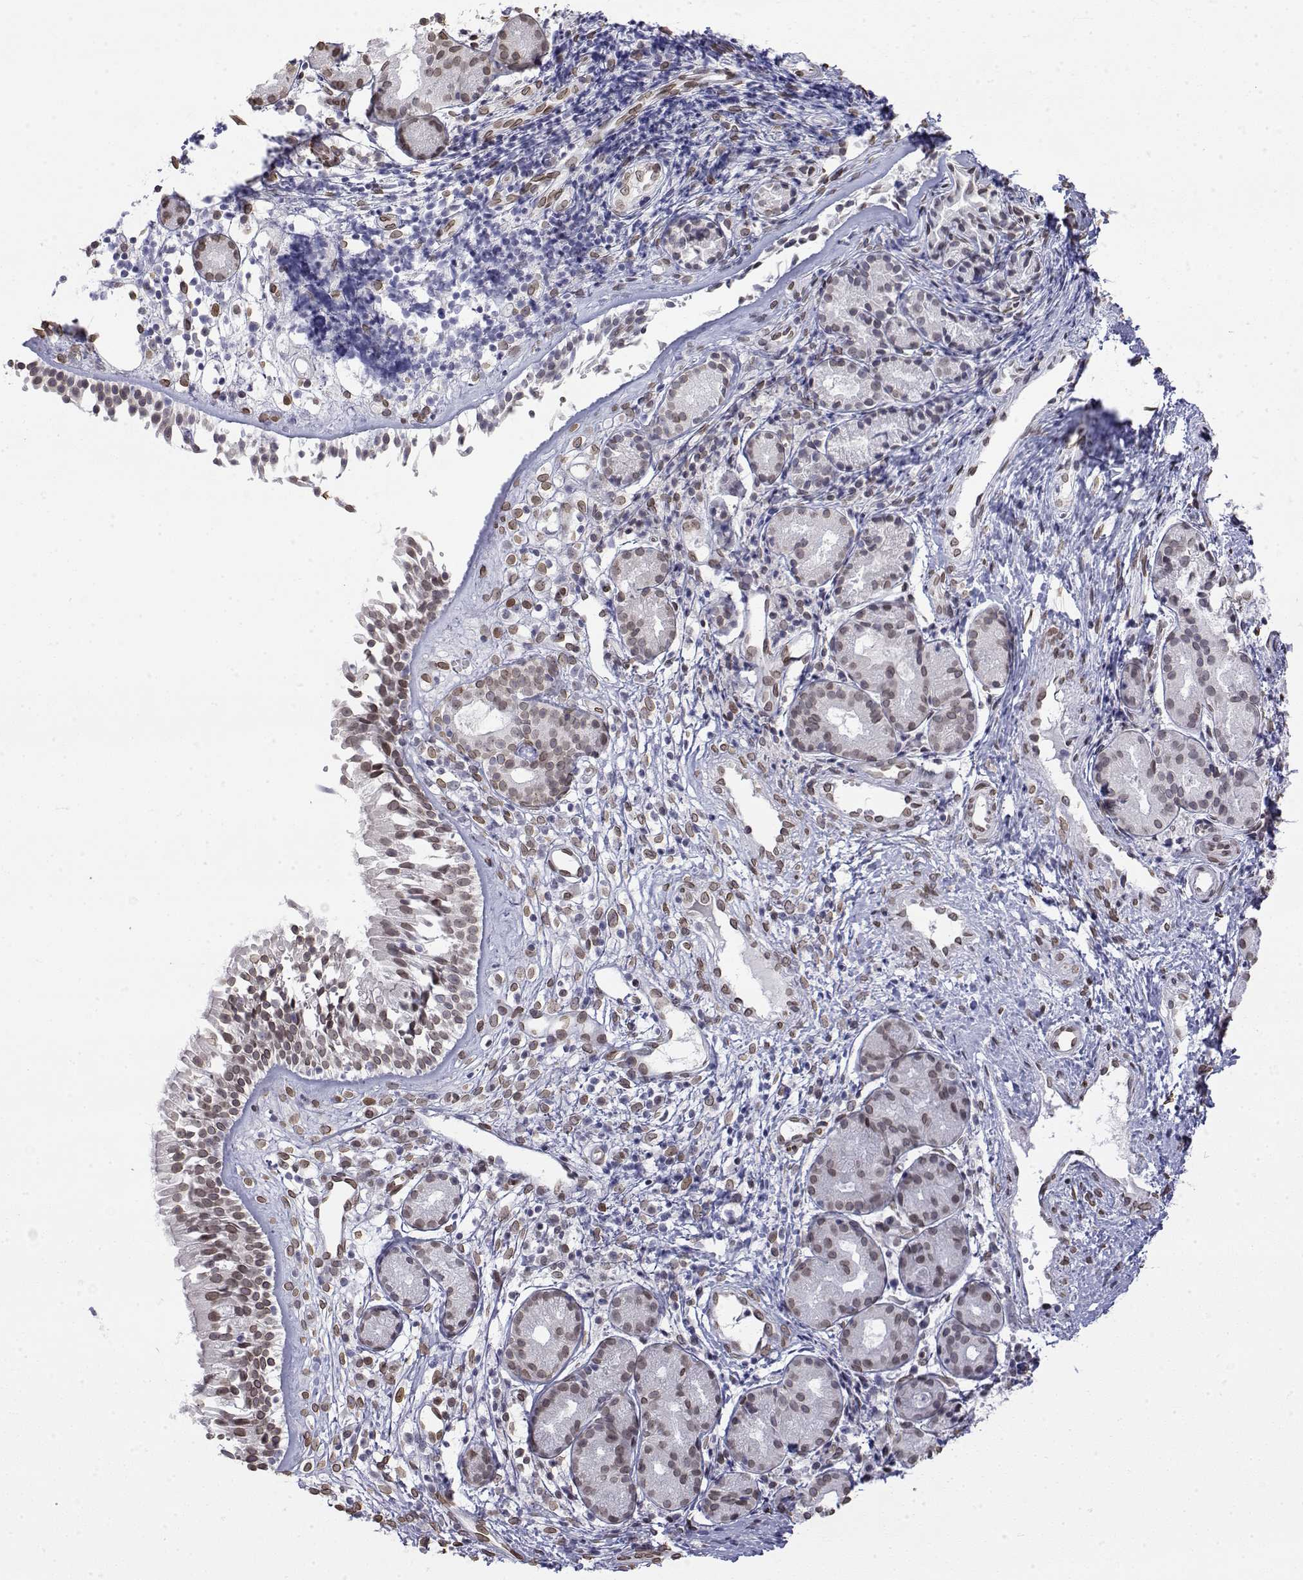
{"staining": {"intensity": "moderate", "quantity": ">75%", "location": "nuclear"}, "tissue": "nasopharynx", "cell_type": "Respiratory epithelial cells", "image_type": "normal", "snomed": [{"axis": "morphology", "description": "Normal tissue, NOS"}, {"axis": "topography", "description": "Nasopharynx"}], "caption": "Moderate nuclear positivity for a protein is seen in approximately >75% of respiratory epithelial cells of normal nasopharynx using immunohistochemistry (IHC).", "gene": "ZNF532", "patient": {"sex": "male", "age": 58}}